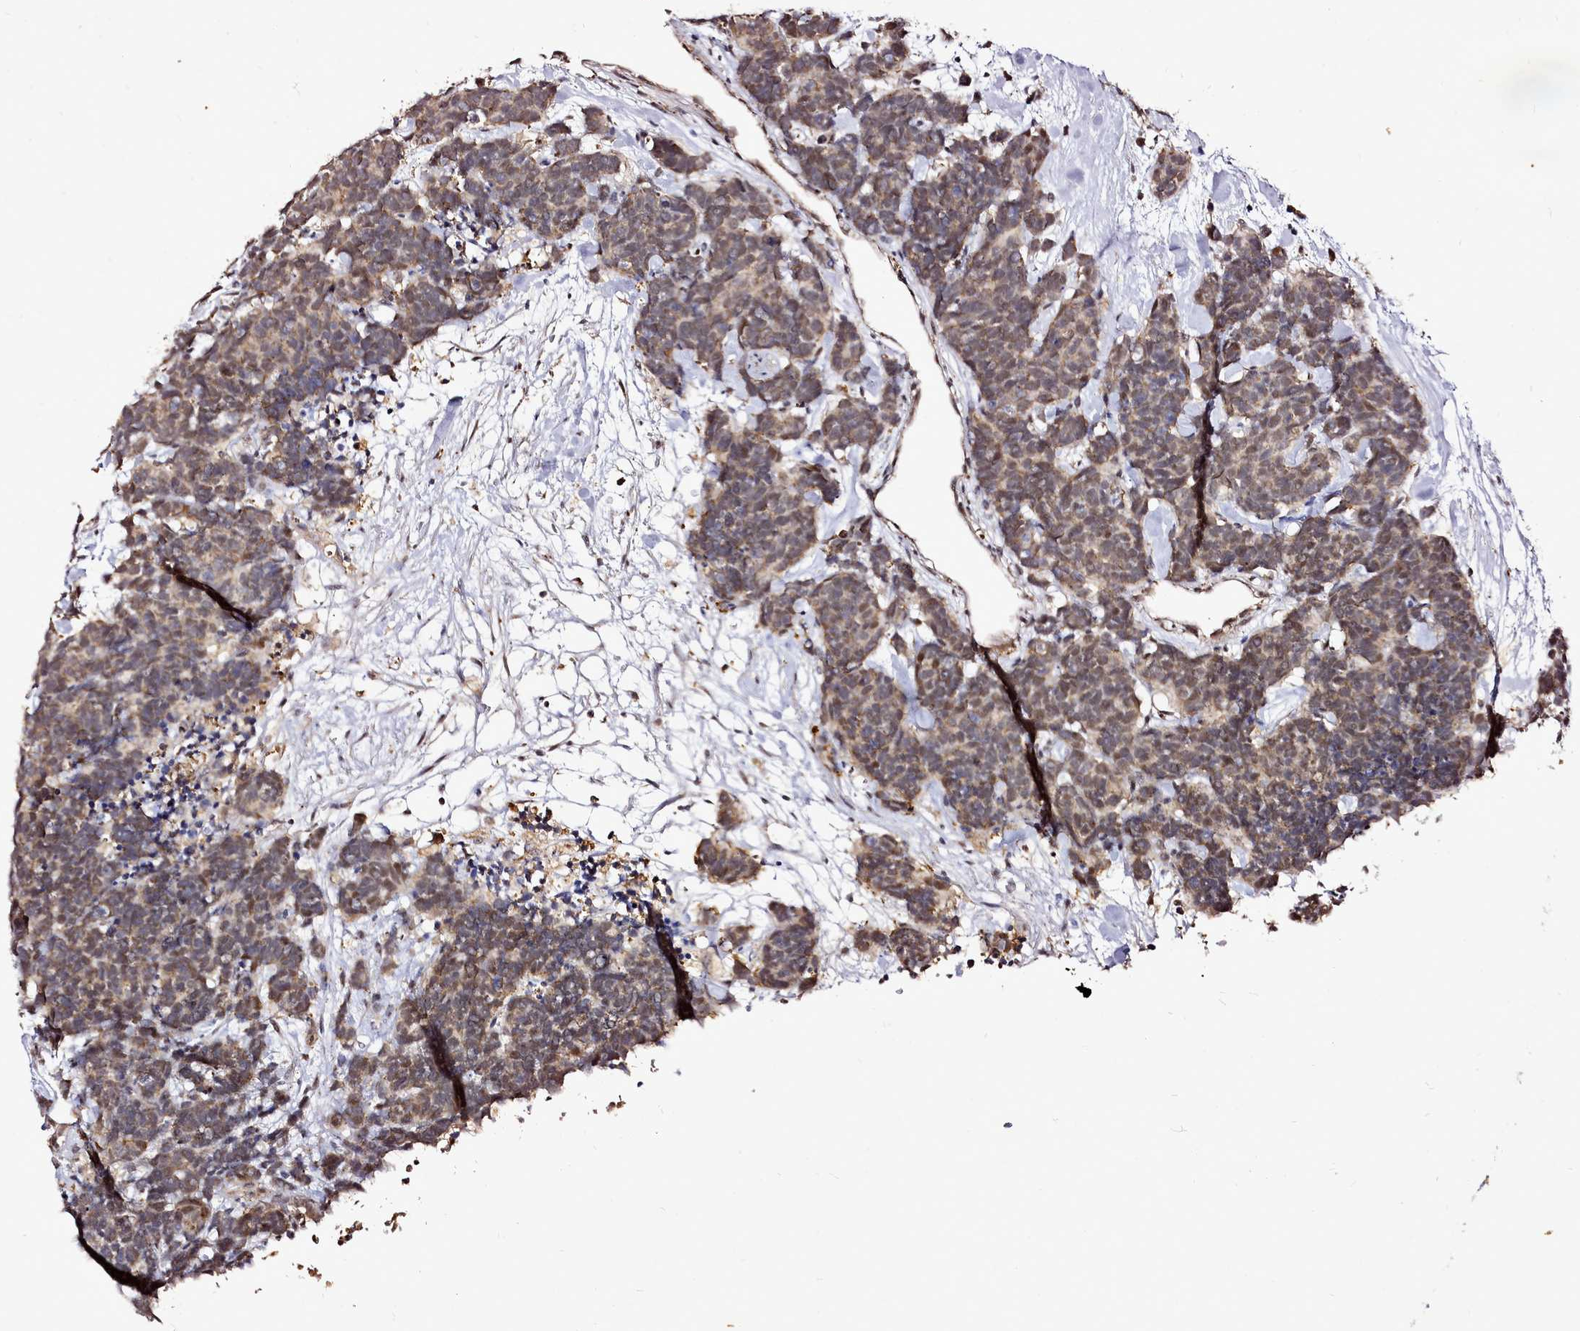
{"staining": {"intensity": "moderate", "quantity": ">75%", "location": "cytoplasmic/membranous,nuclear"}, "tissue": "carcinoid", "cell_type": "Tumor cells", "image_type": "cancer", "snomed": [{"axis": "morphology", "description": "Carcinoma, NOS"}, {"axis": "morphology", "description": "Carcinoid, malignant, NOS"}, {"axis": "topography", "description": "Urinary bladder"}], "caption": "The immunohistochemical stain labels moderate cytoplasmic/membranous and nuclear positivity in tumor cells of carcinoid tissue. The protein is shown in brown color, while the nuclei are stained blue.", "gene": "EDIL3", "patient": {"sex": "male", "age": 57}}